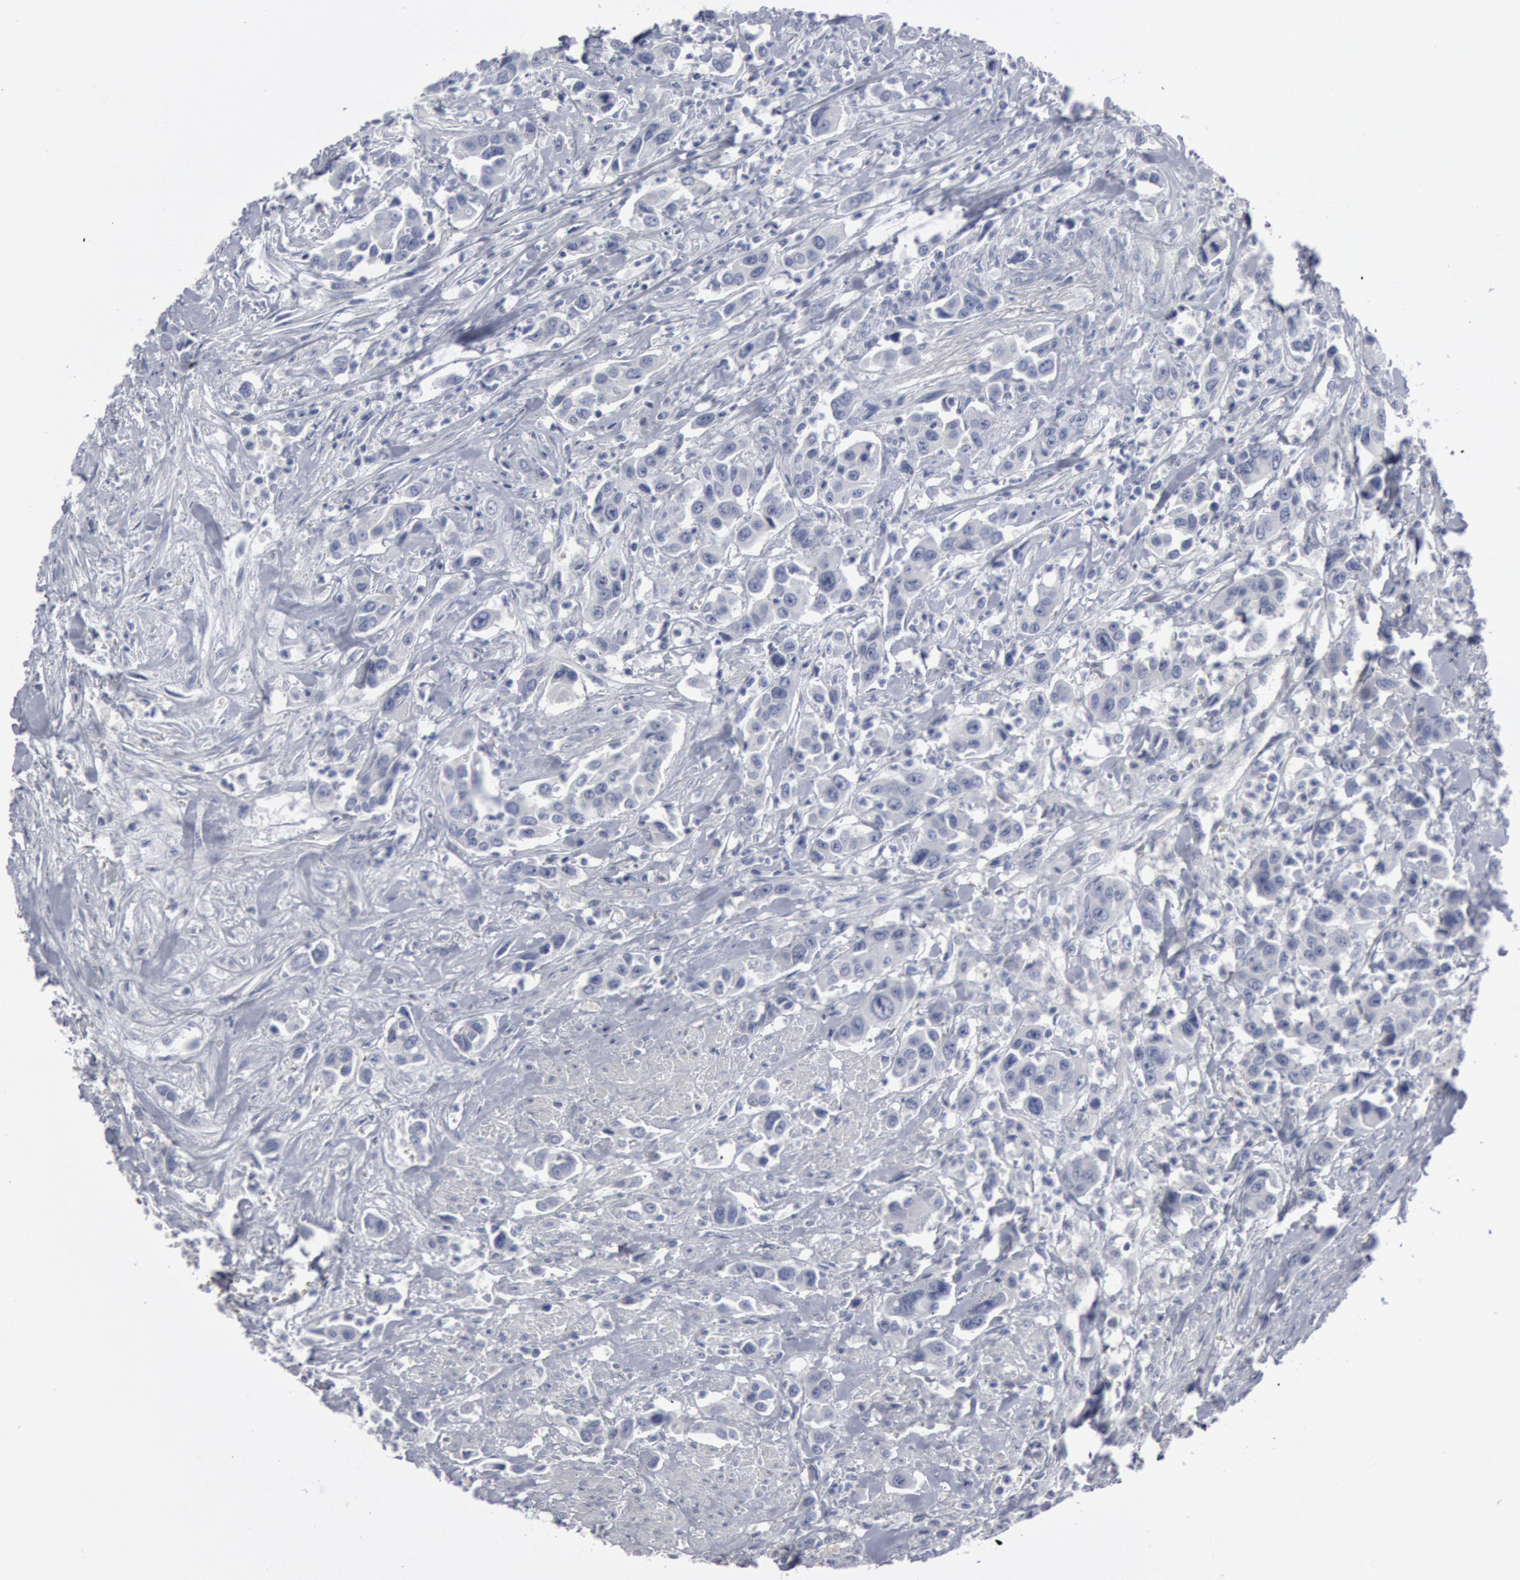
{"staining": {"intensity": "negative", "quantity": "none", "location": "none"}, "tissue": "urothelial cancer", "cell_type": "Tumor cells", "image_type": "cancer", "snomed": [{"axis": "morphology", "description": "Urothelial carcinoma, High grade"}, {"axis": "topography", "description": "Urinary bladder"}], "caption": "Urothelial carcinoma (high-grade) stained for a protein using immunohistochemistry shows no staining tumor cells.", "gene": "DMC1", "patient": {"sex": "male", "age": 86}}